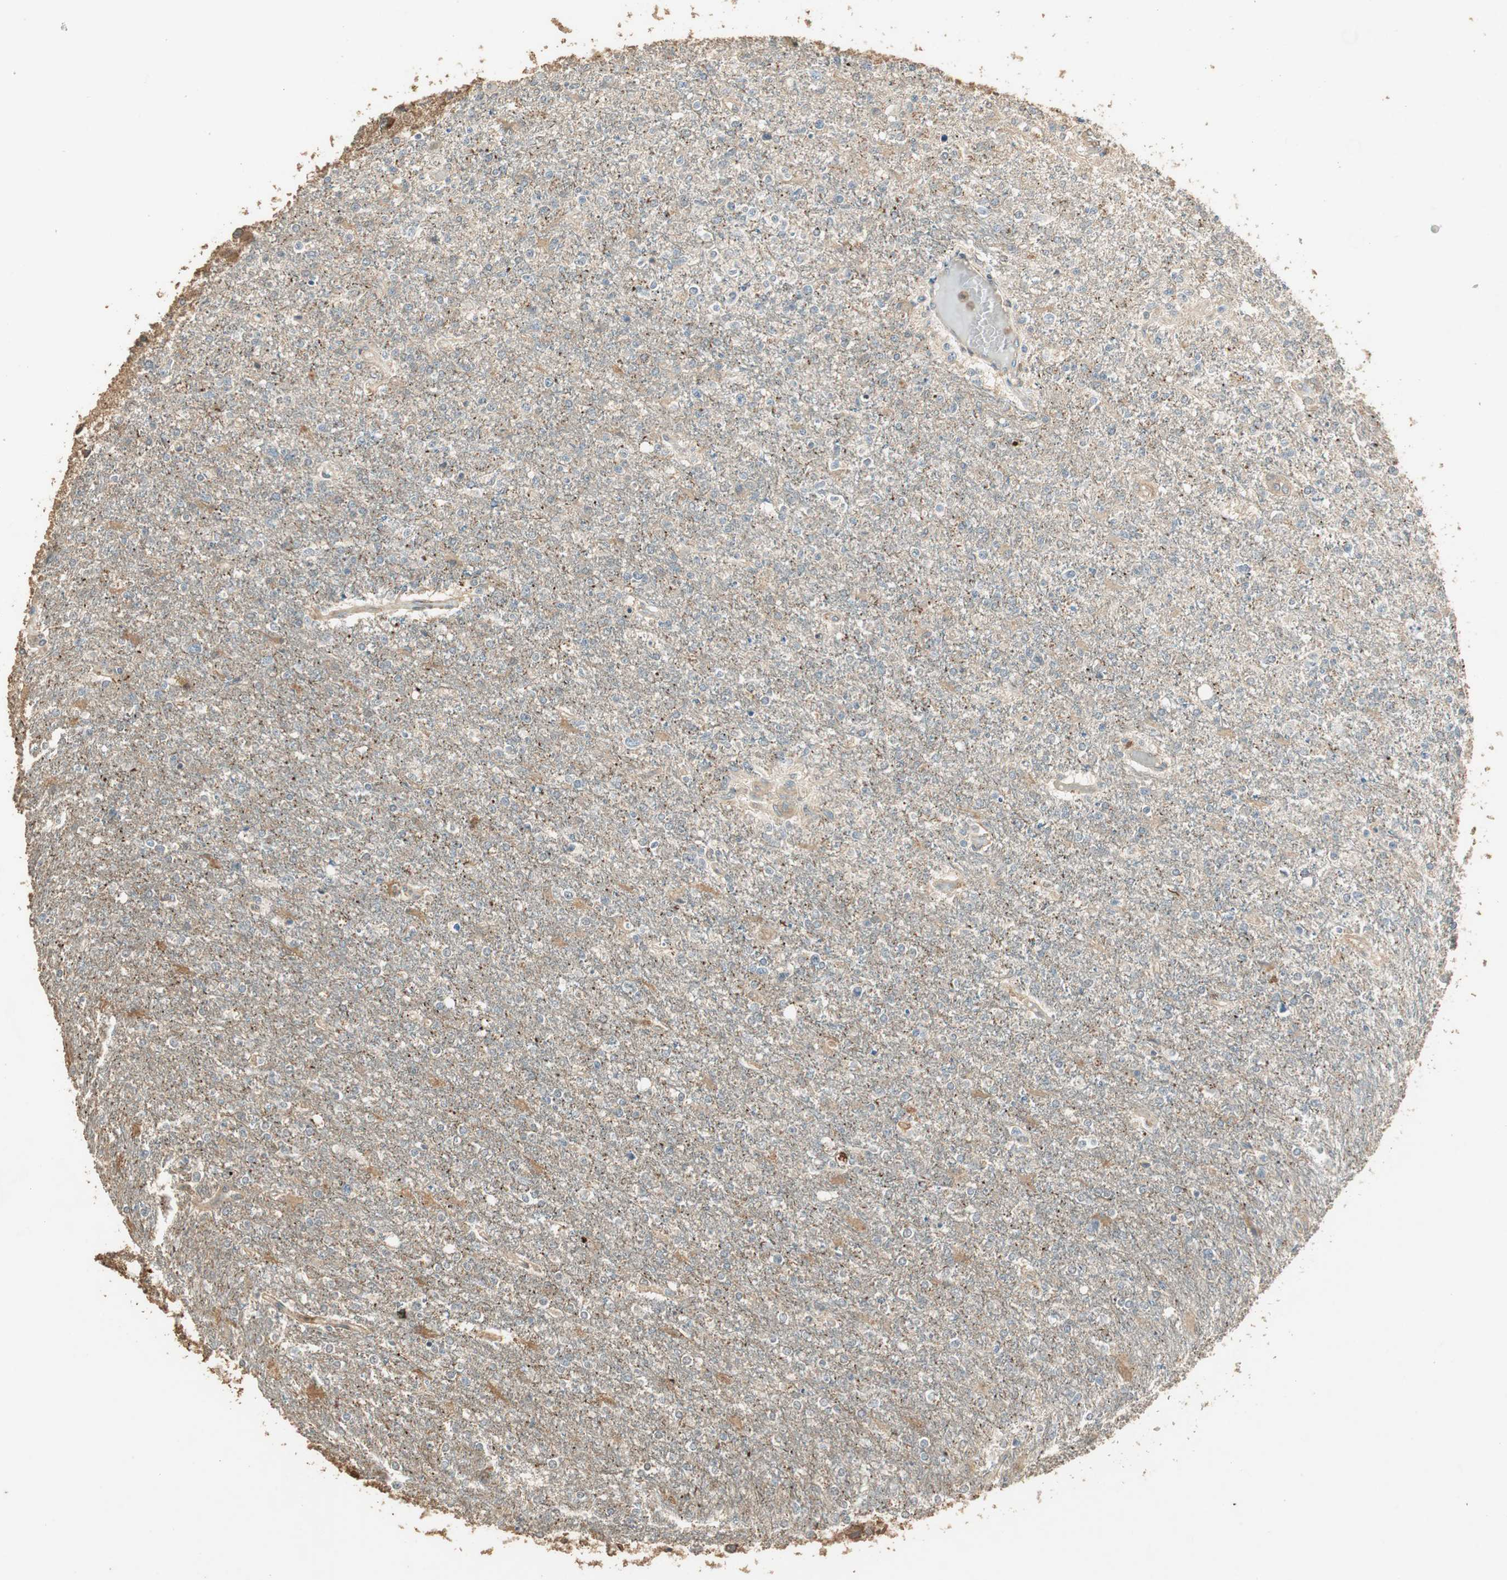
{"staining": {"intensity": "weak", "quantity": "25%-75%", "location": "cytoplasmic/membranous"}, "tissue": "glioma", "cell_type": "Tumor cells", "image_type": "cancer", "snomed": [{"axis": "morphology", "description": "Glioma, malignant, High grade"}, {"axis": "topography", "description": "Cerebral cortex"}], "caption": "Approximately 25%-75% of tumor cells in human glioma reveal weak cytoplasmic/membranous protein expression as visualized by brown immunohistochemical staining.", "gene": "USP2", "patient": {"sex": "male", "age": 76}}